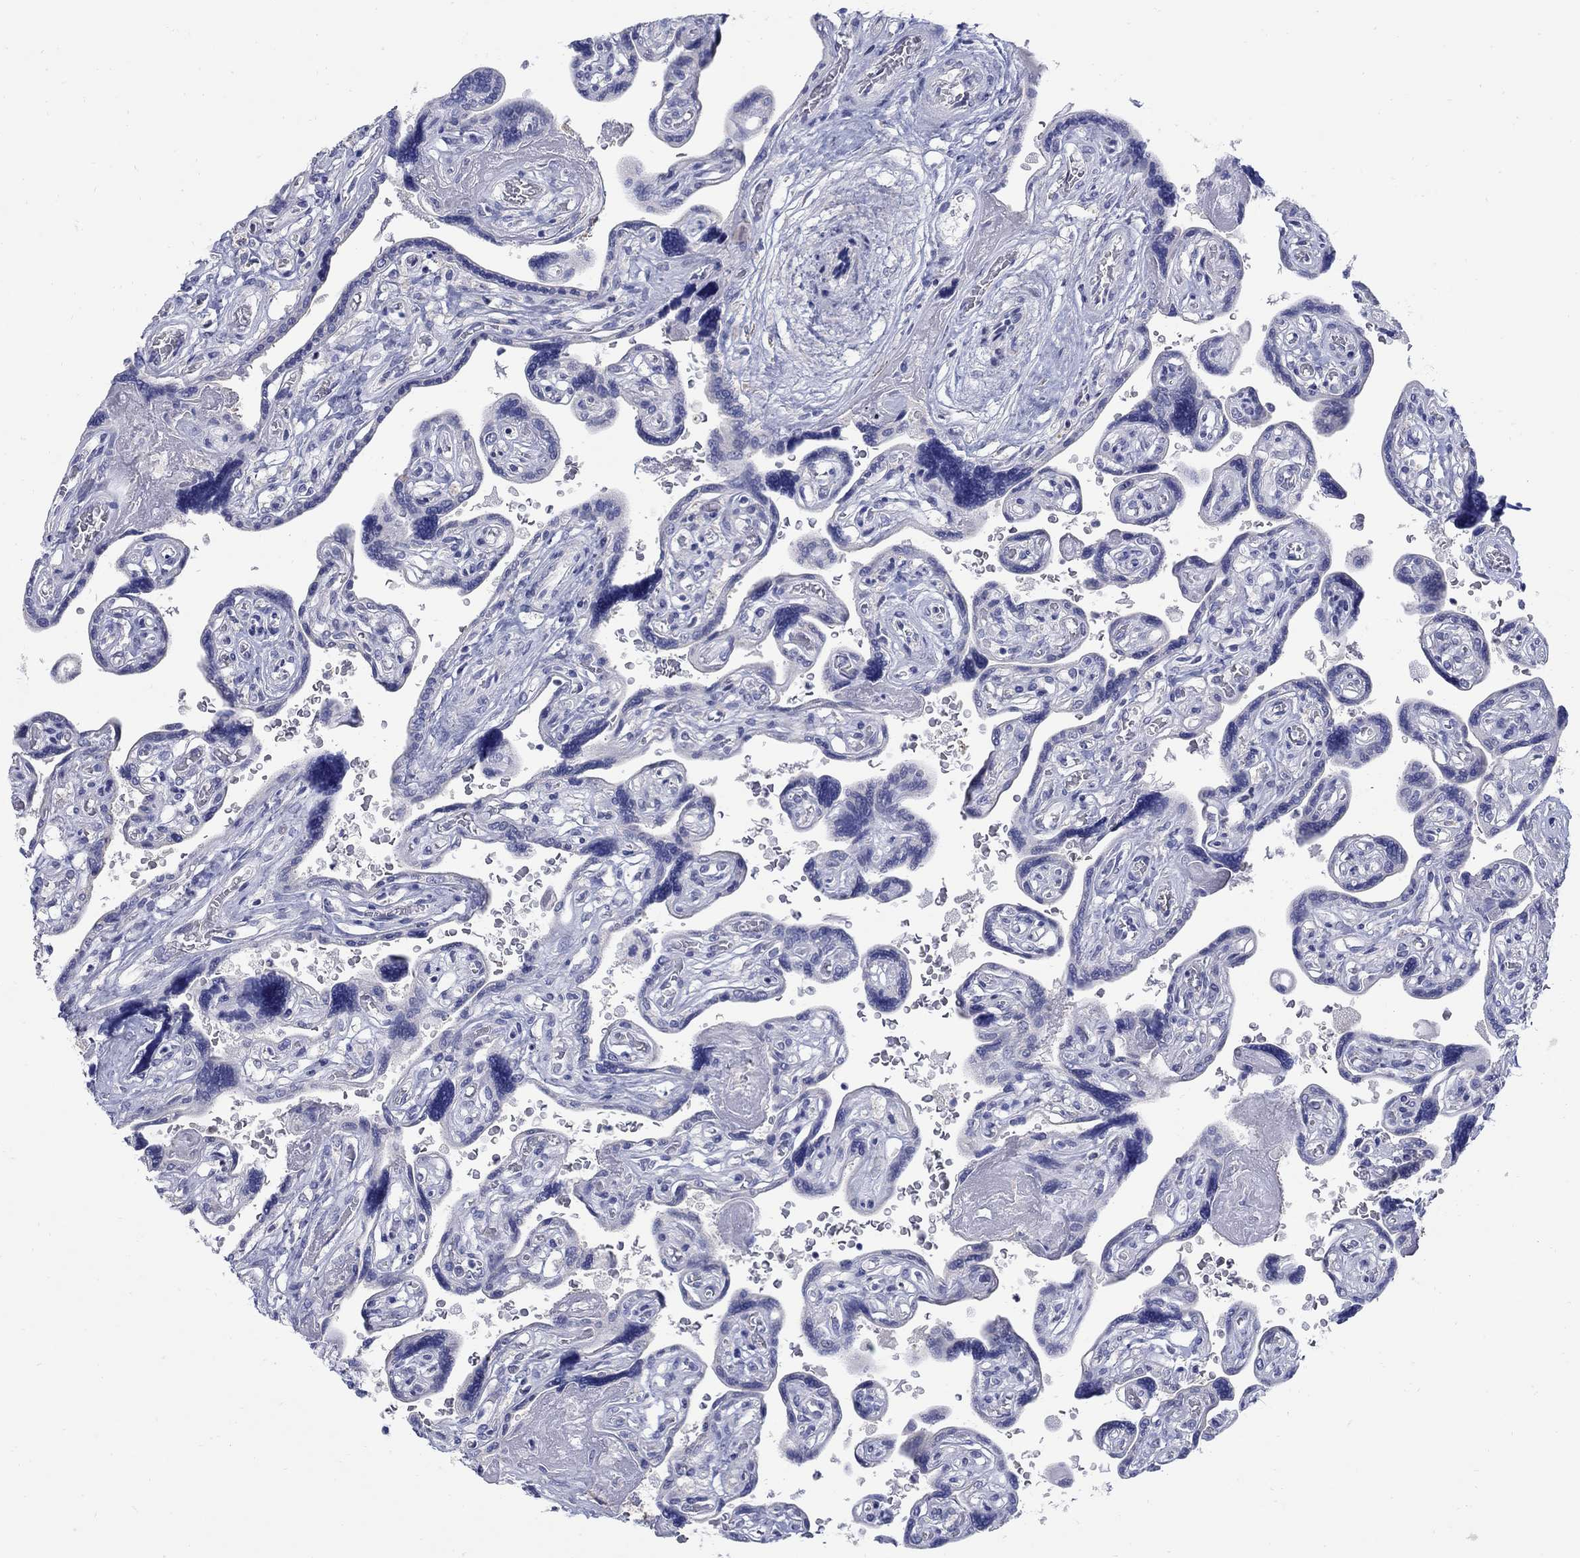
{"staining": {"intensity": "negative", "quantity": "none", "location": "none"}, "tissue": "placenta", "cell_type": "Decidual cells", "image_type": "normal", "snomed": [{"axis": "morphology", "description": "Normal tissue, NOS"}, {"axis": "topography", "description": "Placenta"}], "caption": "The immunohistochemistry histopathology image has no significant staining in decidual cells of placenta. (Stains: DAB (3,3'-diaminobenzidine) IHC with hematoxylin counter stain, Microscopy: brightfield microscopy at high magnification).", "gene": "REEP2", "patient": {"sex": "female", "age": 32}}